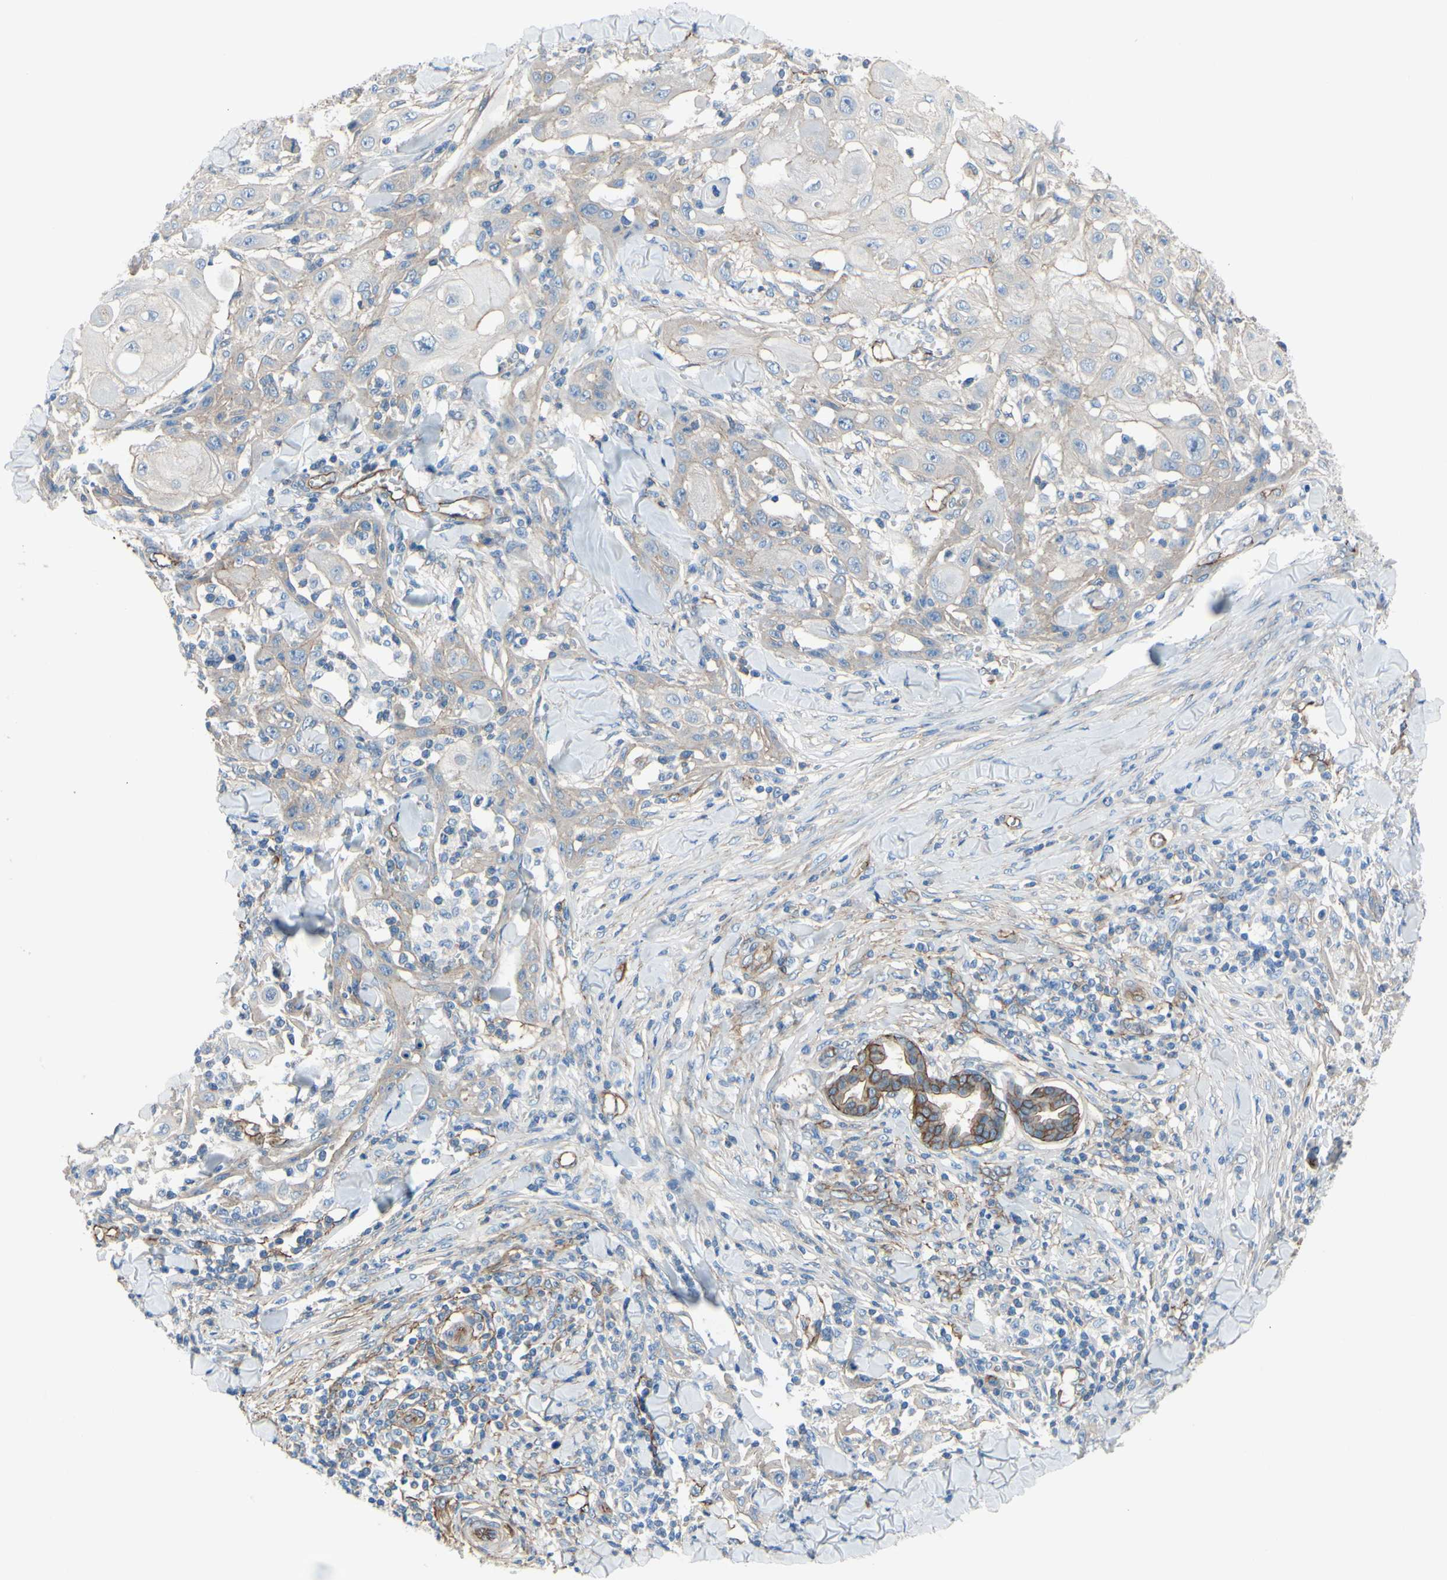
{"staining": {"intensity": "weak", "quantity": ">75%", "location": "cytoplasmic/membranous"}, "tissue": "skin cancer", "cell_type": "Tumor cells", "image_type": "cancer", "snomed": [{"axis": "morphology", "description": "Squamous cell carcinoma, NOS"}, {"axis": "topography", "description": "Skin"}], "caption": "Human skin cancer (squamous cell carcinoma) stained with a protein marker demonstrates weak staining in tumor cells.", "gene": "TPBG", "patient": {"sex": "male", "age": 24}}